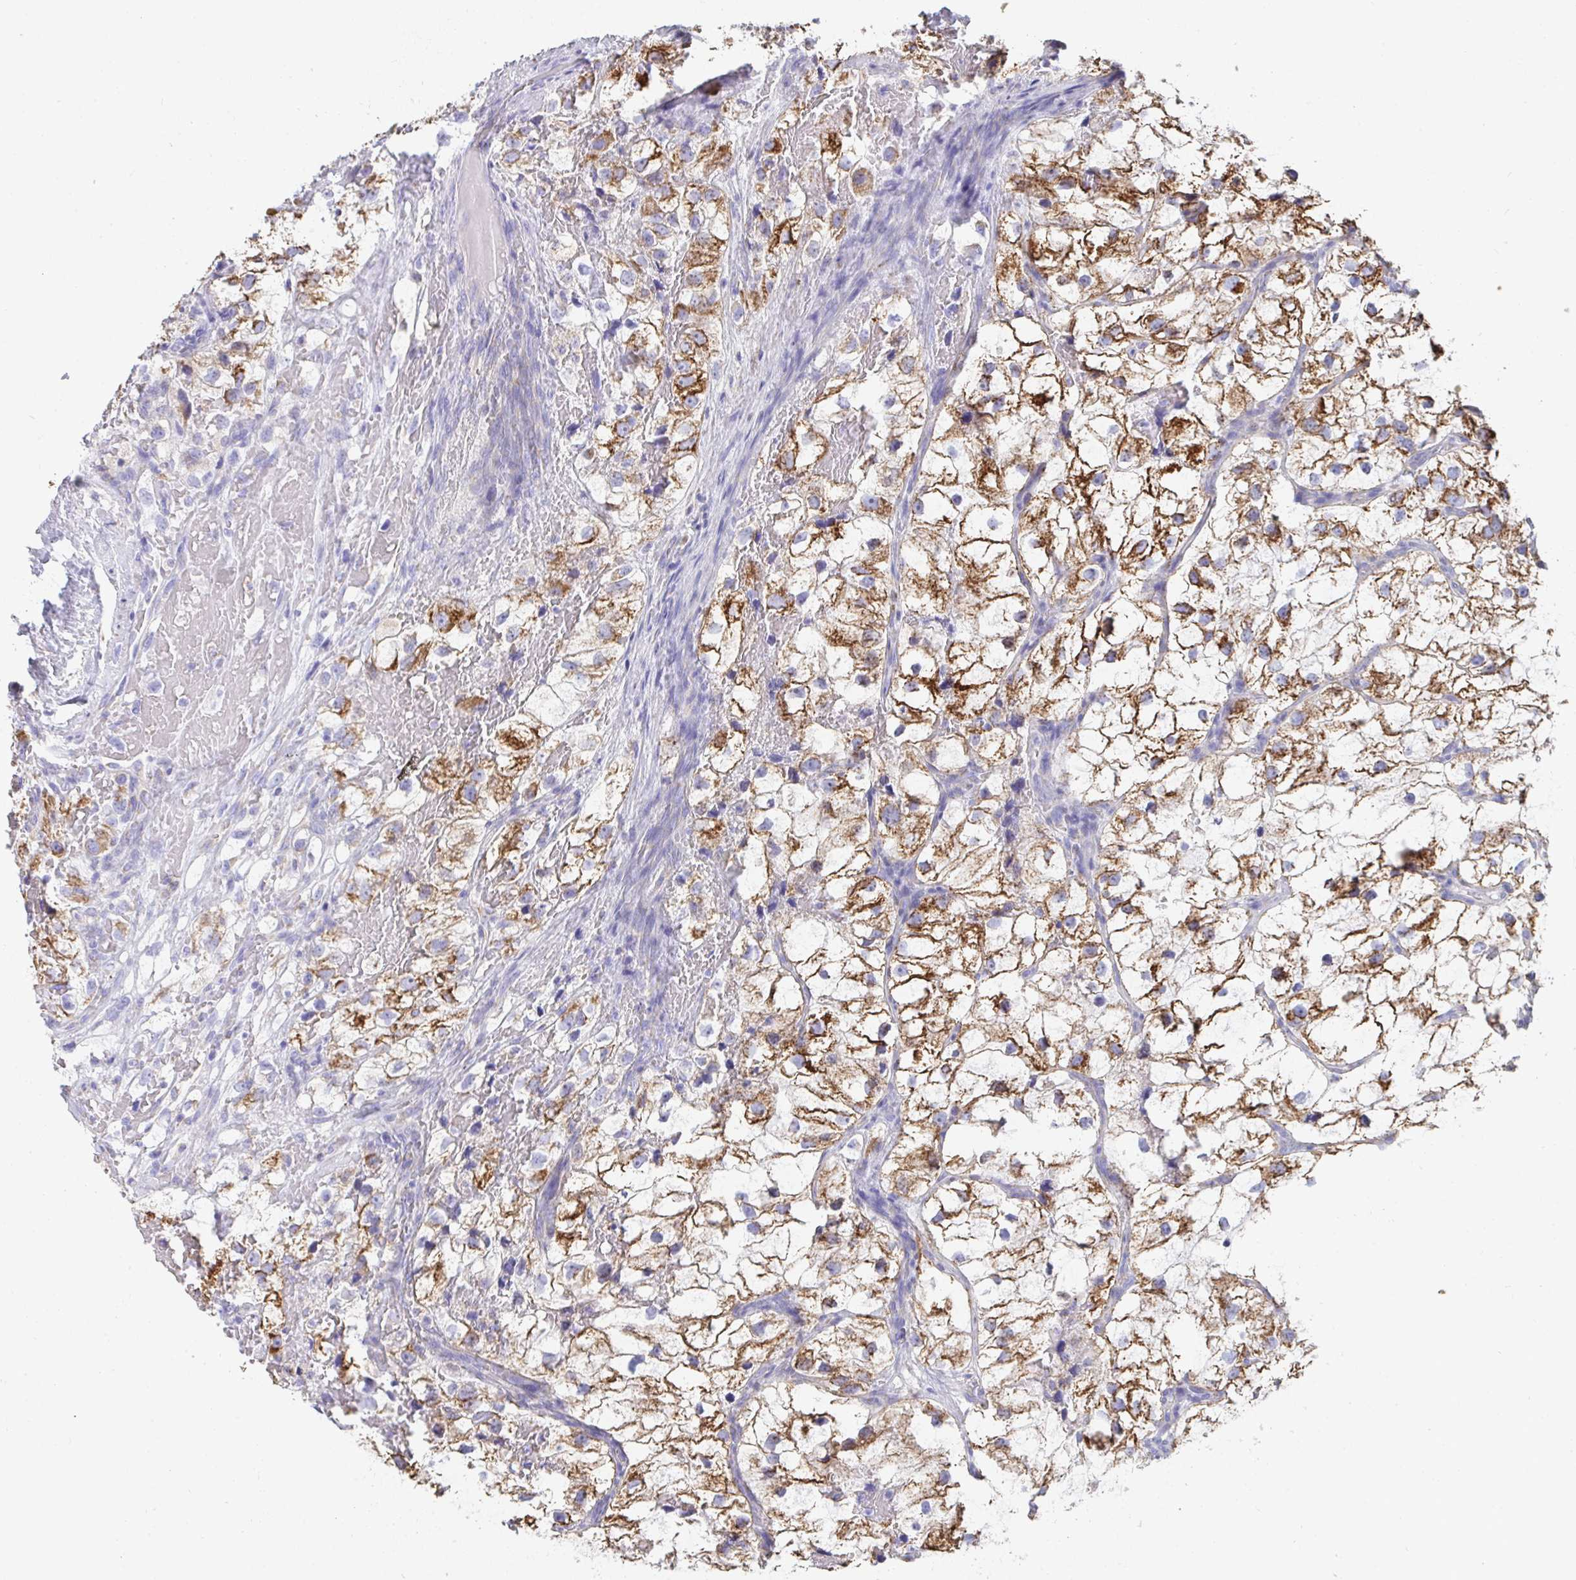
{"staining": {"intensity": "strong", "quantity": ">75%", "location": "cytoplasmic/membranous"}, "tissue": "renal cancer", "cell_type": "Tumor cells", "image_type": "cancer", "snomed": [{"axis": "morphology", "description": "Adenocarcinoma, NOS"}, {"axis": "topography", "description": "Kidney"}], "caption": "IHC photomicrograph of neoplastic tissue: renal adenocarcinoma stained using IHC exhibits high levels of strong protein expression localized specifically in the cytoplasmic/membranous of tumor cells, appearing as a cytoplasmic/membranous brown color.", "gene": "AIFM1", "patient": {"sex": "male", "age": 59}}